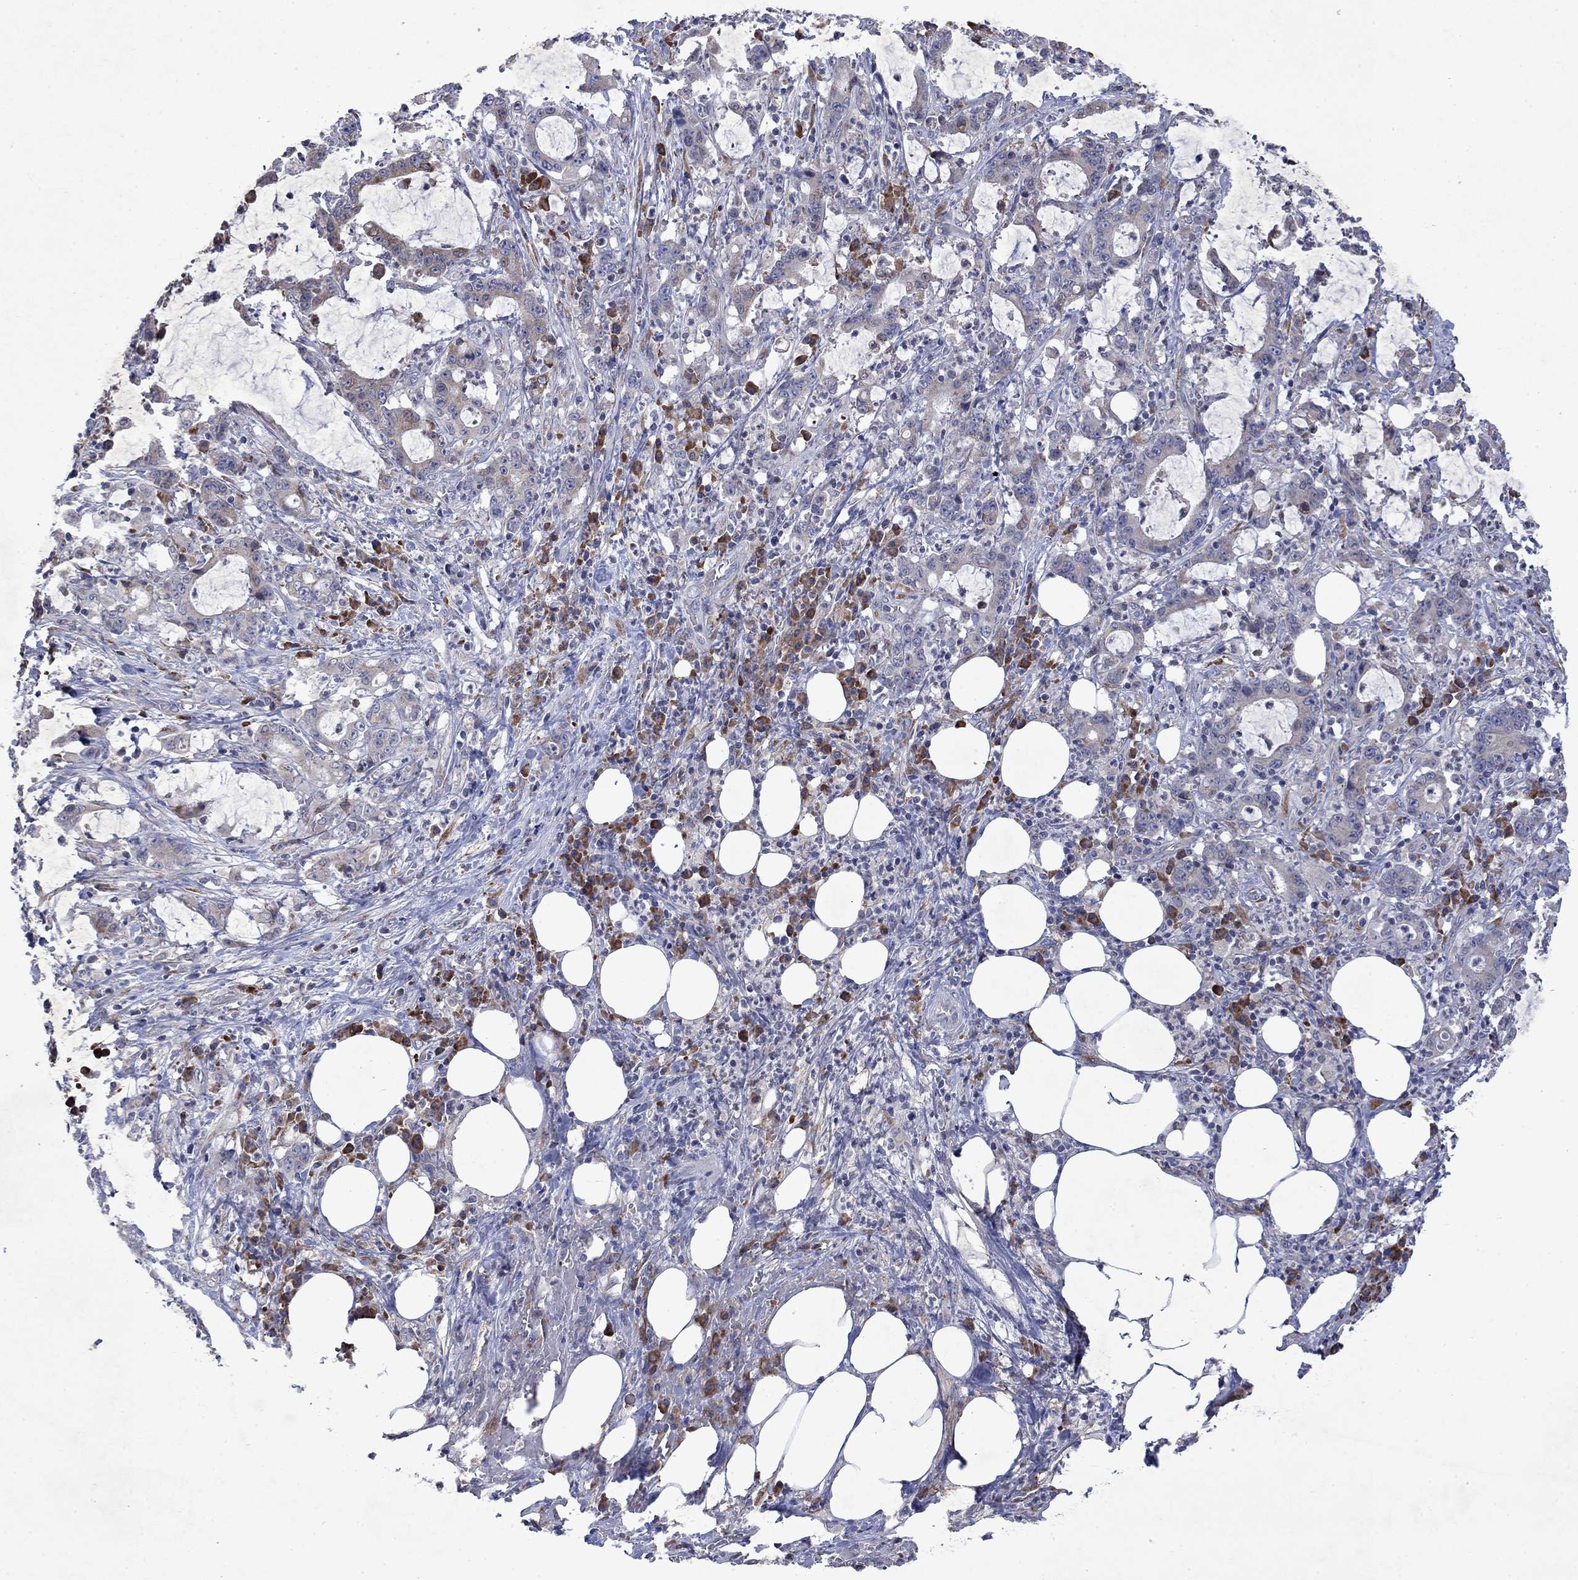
{"staining": {"intensity": "negative", "quantity": "none", "location": "none"}, "tissue": "stomach cancer", "cell_type": "Tumor cells", "image_type": "cancer", "snomed": [{"axis": "morphology", "description": "Adenocarcinoma, NOS"}, {"axis": "topography", "description": "Stomach, upper"}], "caption": "Human stomach cancer stained for a protein using immunohistochemistry (IHC) reveals no positivity in tumor cells.", "gene": "TMEM97", "patient": {"sex": "male", "age": 68}}